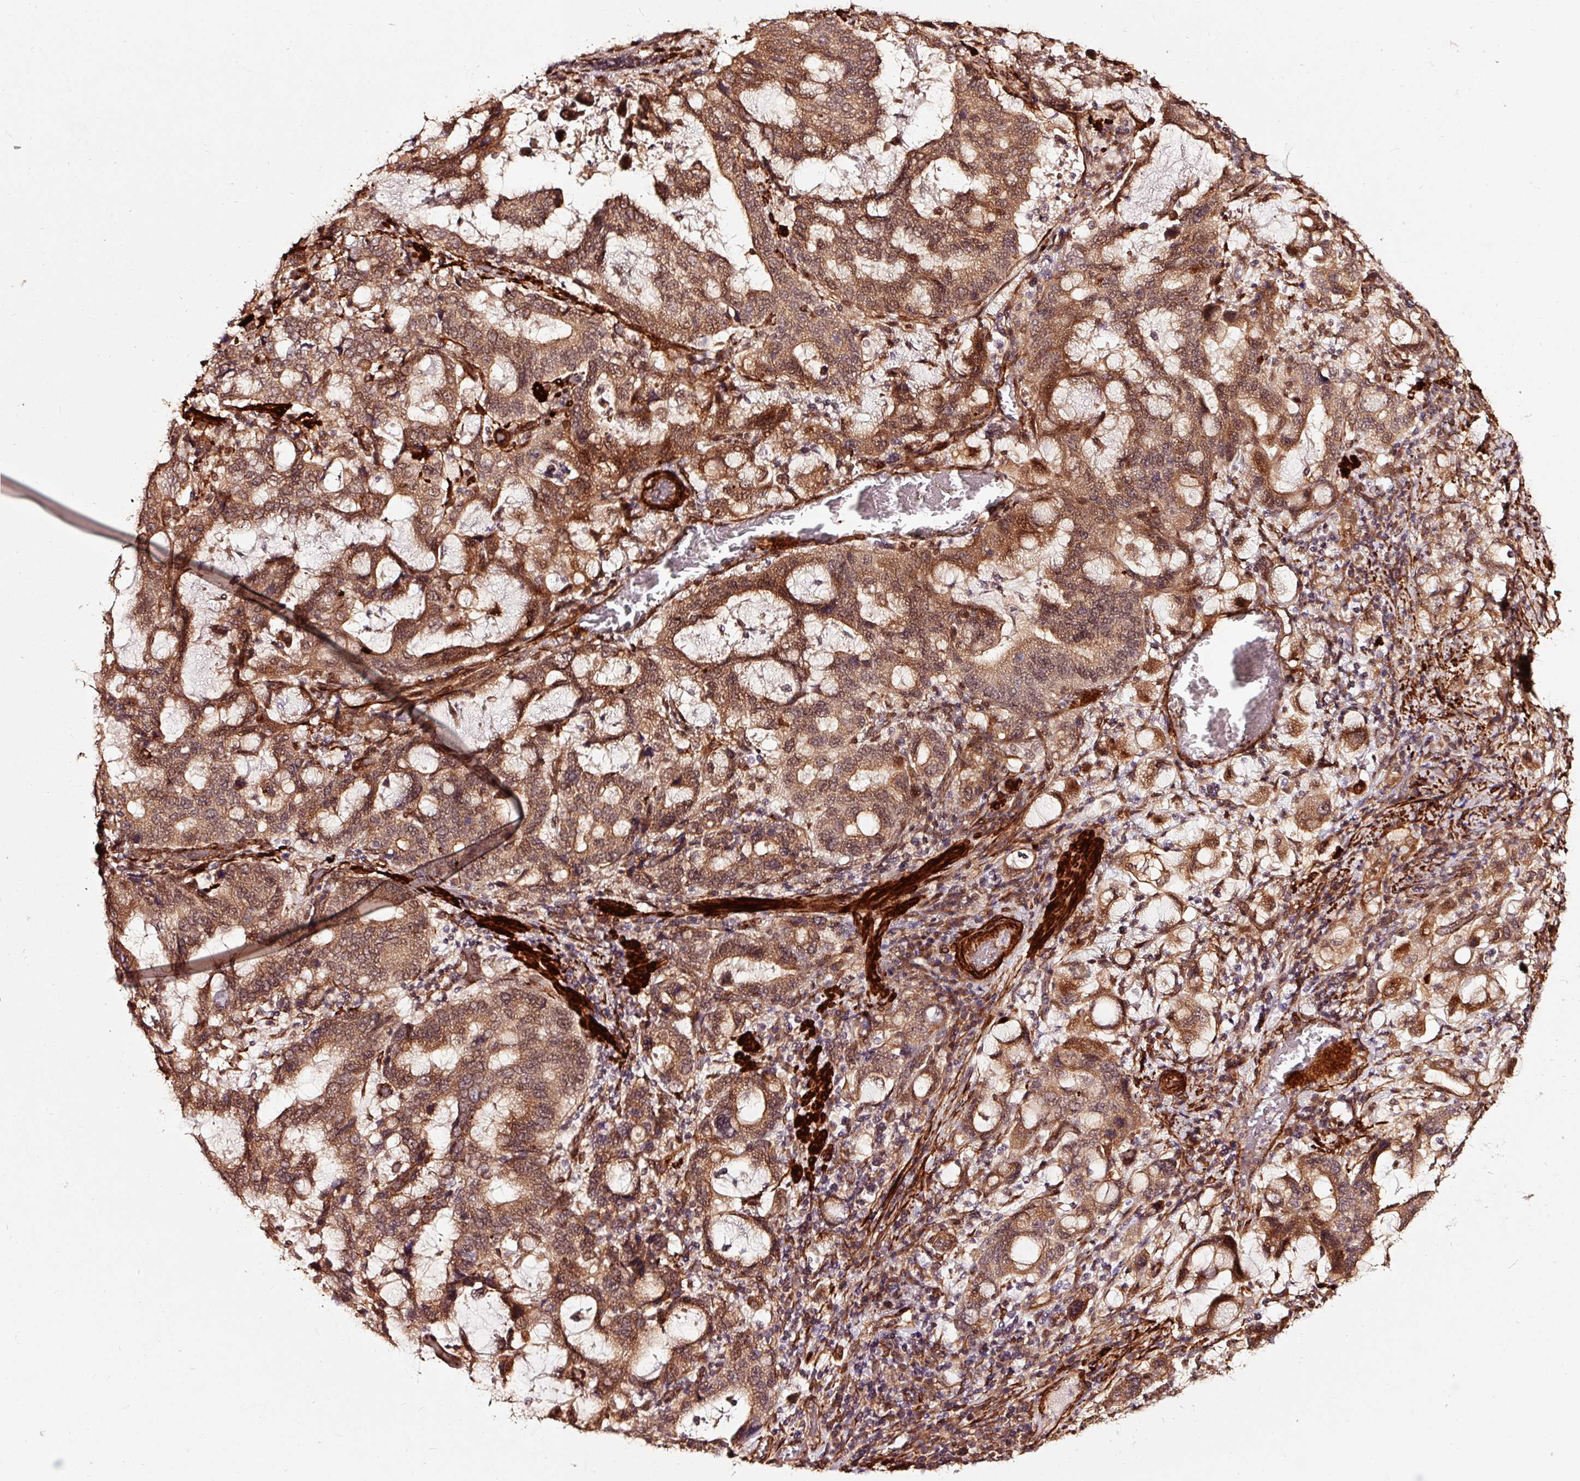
{"staining": {"intensity": "moderate", "quantity": ">75%", "location": "cytoplasmic/membranous,nuclear"}, "tissue": "stomach cancer", "cell_type": "Tumor cells", "image_type": "cancer", "snomed": [{"axis": "morphology", "description": "Adenocarcinoma, NOS"}, {"axis": "topography", "description": "Stomach, upper"}, {"axis": "topography", "description": "Stomach"}], "caption": "Tumor cells display medium levels of moderate cytoplasmic/membranous and nuclear positivity in about >75% of cells in stomach cancer (adenocarcinoma). Using DAB (brown) and hematoxylin (blue) stains, captured at high magnification using brightfield microscopy.", "gene": "TPM1", "patient": {"sex": "male", "age": 62}}